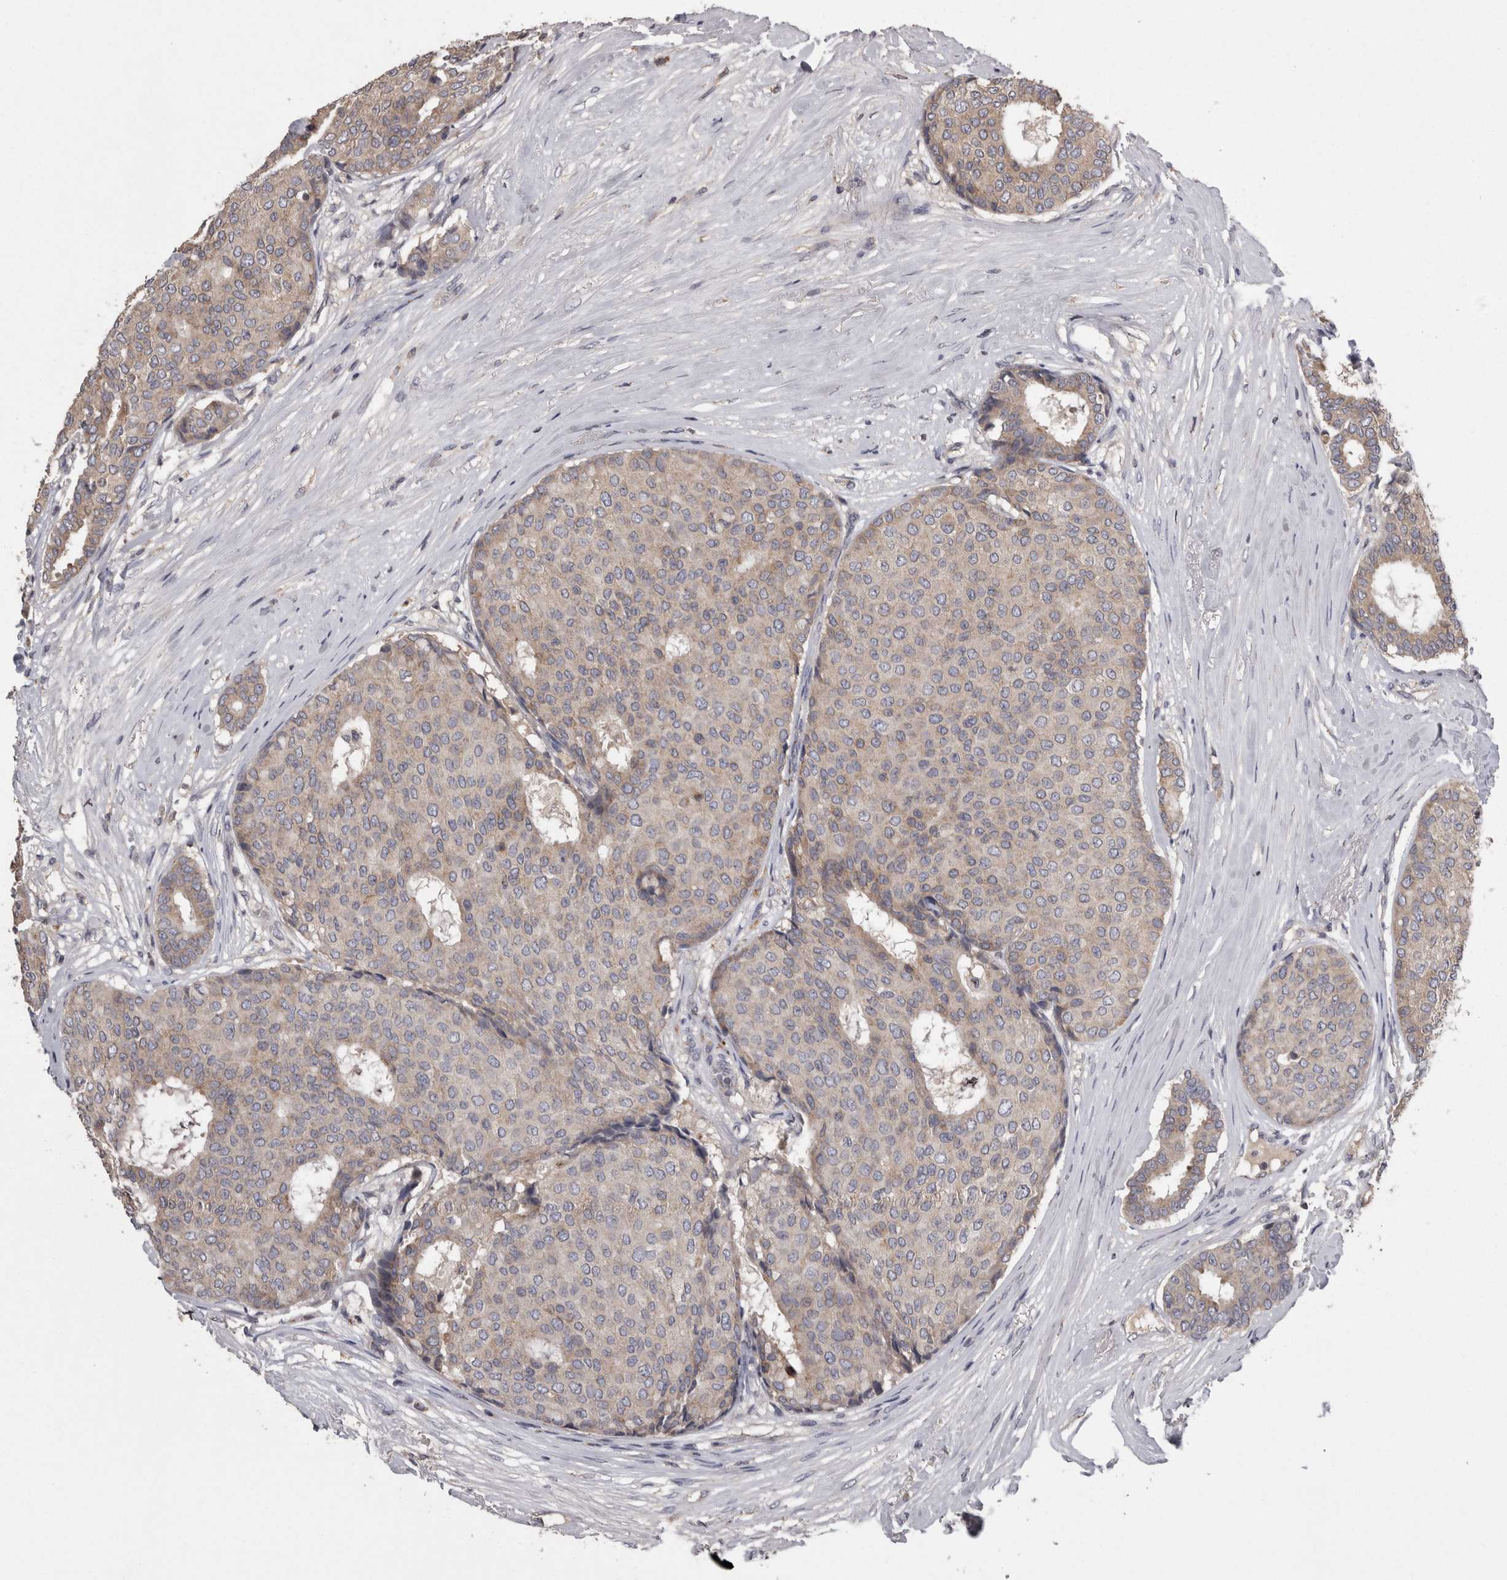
{"staining": {"intensity": "weak", "quantity": "<25%", "location": "cytoplasmic/membranous"}, "tissue": "breast cancer", "cell_type": "Tumor cells", "image_type": "cancer", "snomed": [{"axis": "morphology", "description": "Duct carcinoma"}, {"axis": "topography", "description": "Breast"}], "caption": "IHC image of neoplastic tissue: human breast intraductal carcinoma stained with DAB demonstrates no significant protein staining in tumor cells.", "gene": "PCM1", "patient": {"sex": "female", "age": 75}}